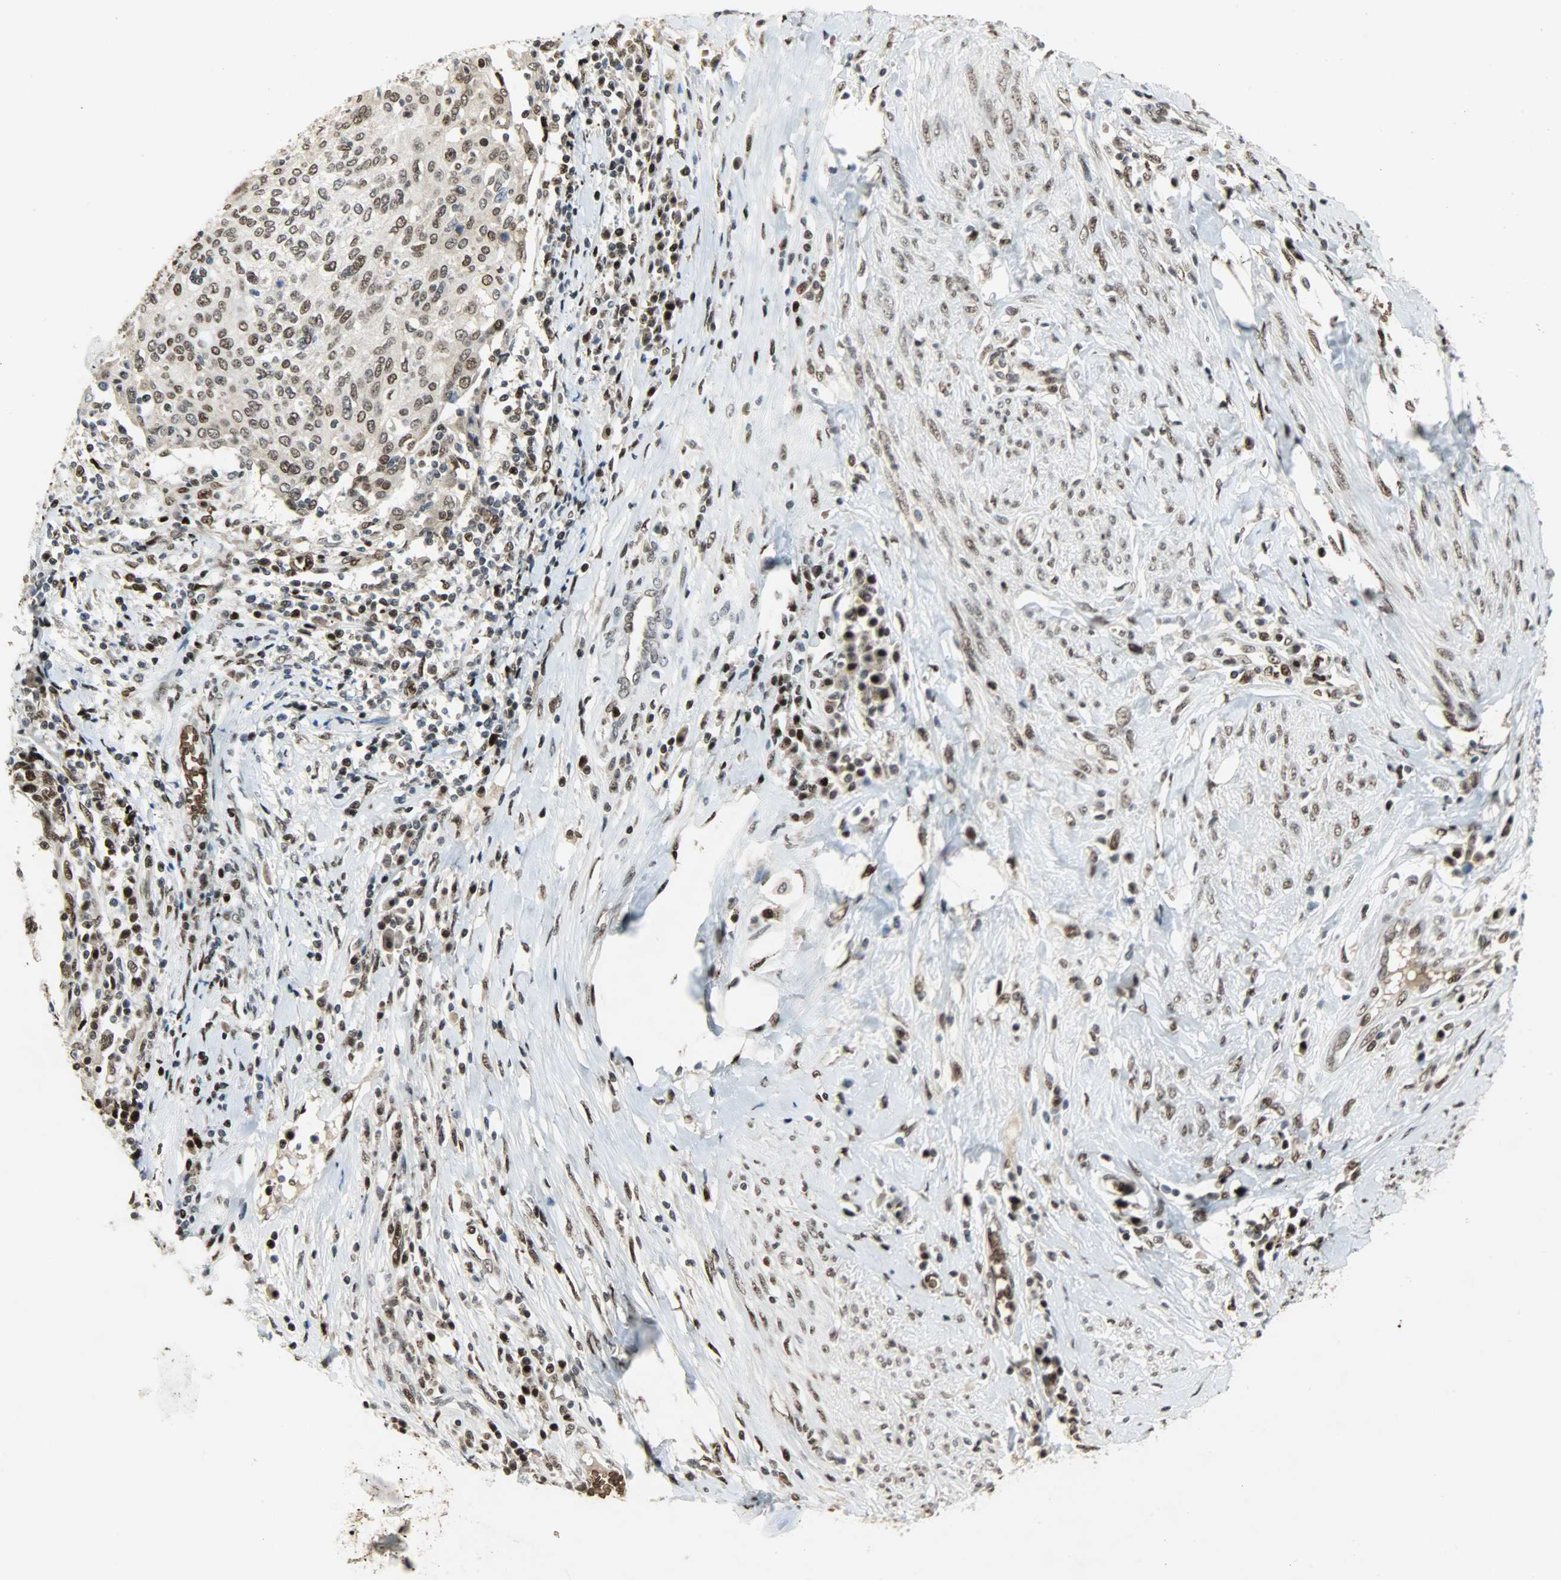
{"staining": {"intensity": "strong", "quantity": ">75%", "location": "nuclear"}, "tissue": "cervical cancer", "cell_type": "Tumor cells", "image_type": "cancer", "snomed": [{"axis": "morphology", "description": "Squamous cell carcinoma, NOS"}, {"axis": "topography", "description": "Cervix"}], "caption": "This photomicrograph shows cervical cancer stained with immunohistochemistry to label a protein in brown. The nuclear of tumor cells show strong positivity for the protein. Nuclei are counter-stained blue.", "gene": "SNAI1", "patient": {"sex": "female", "age": 40}}